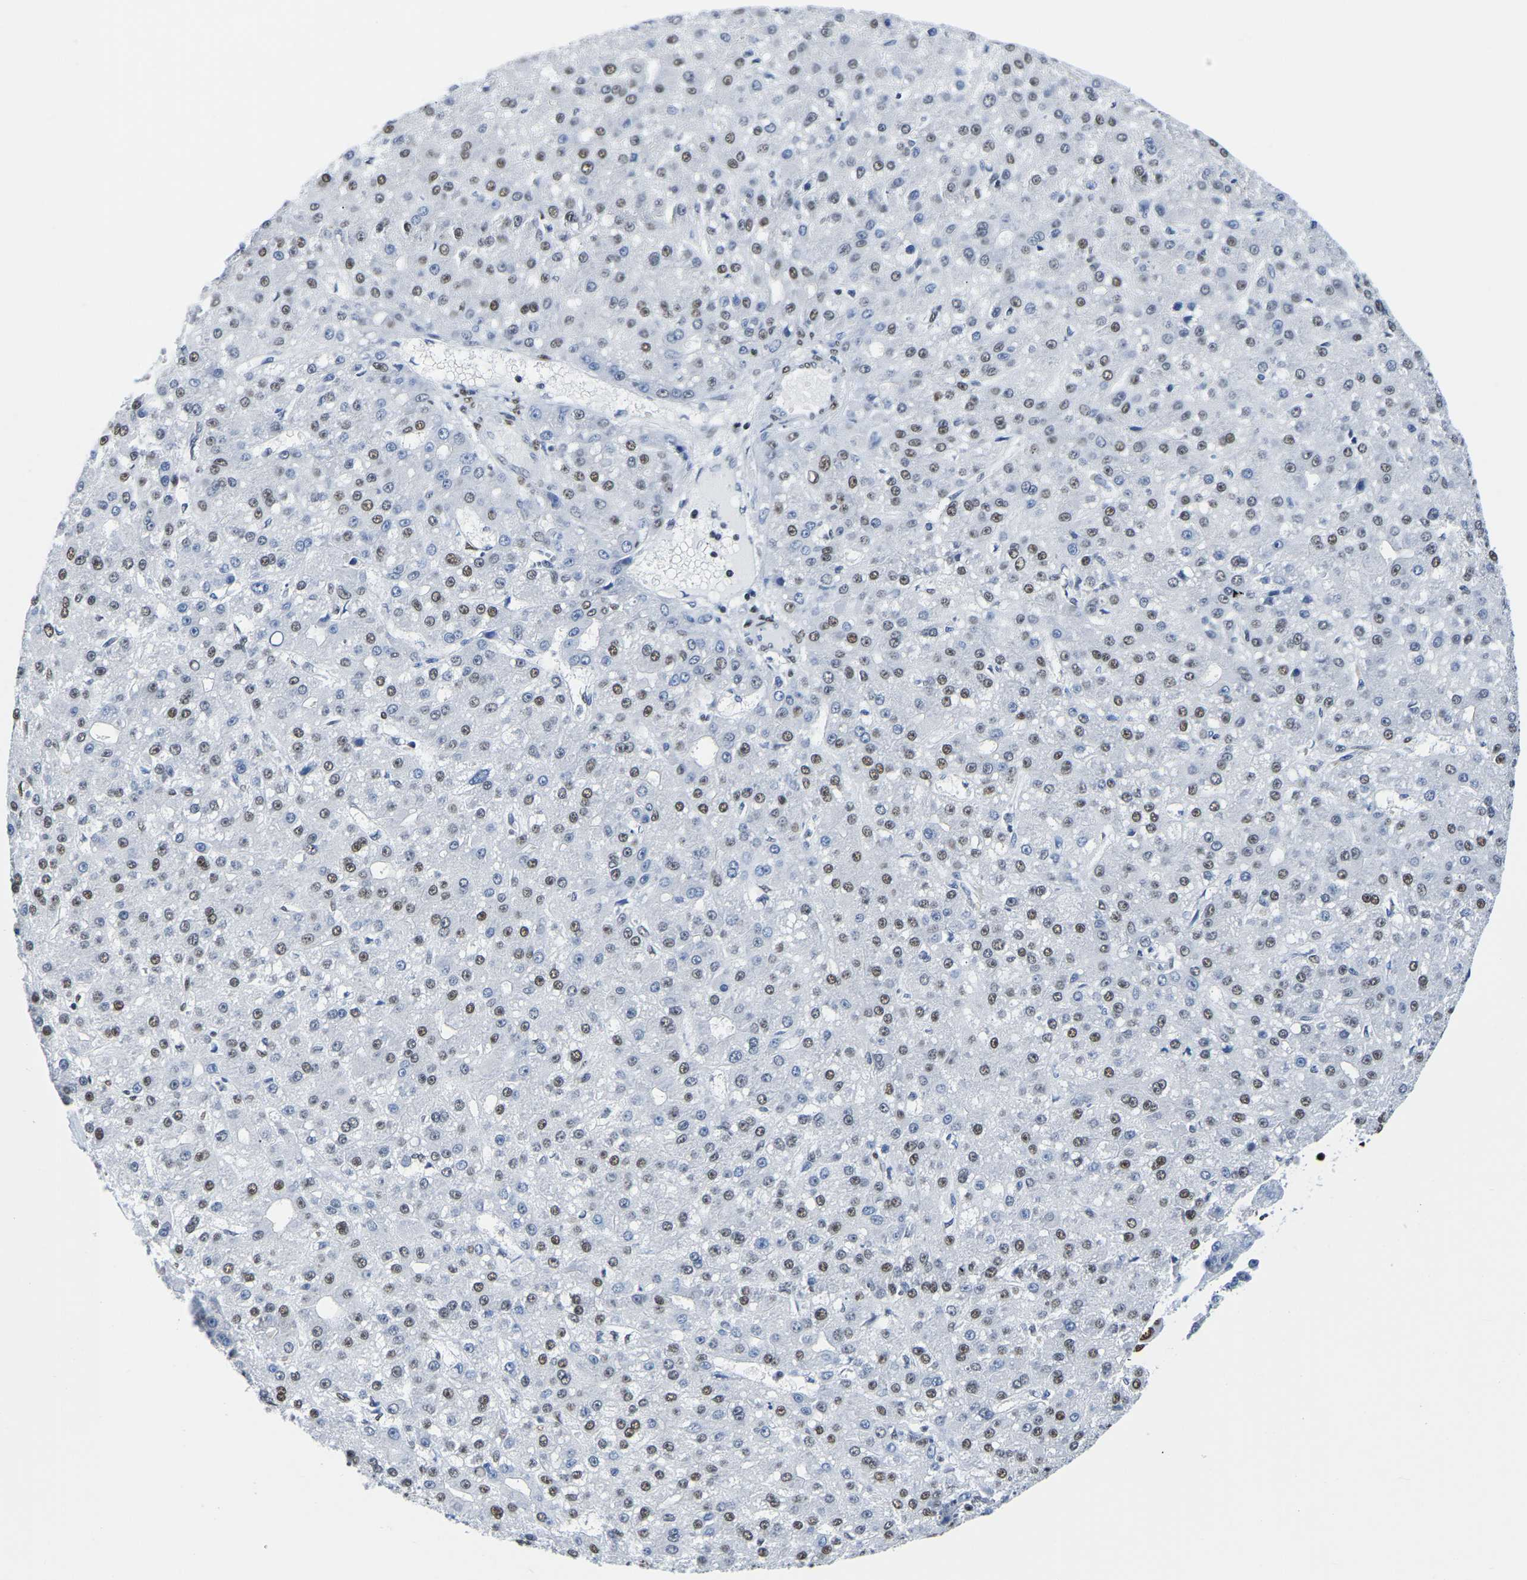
{"staining": {"intensity": "moderate", "quantity": "25%-75%", "location": "nuclear"}, "tissue": "liver cancer", "cell_type": "Tumor cells", "image_type": "cancer", "snomed": [{"axis": "morphology", "description": "Carcinoma, Hepatocellular, NOS"}, {"axis": "topography", "description": "Liver"}], "caption": "Immunohistochemistry (IHC) (DAB) staining of hepatocellular carcinoma (liver) reveals moderate nuclear protein staining in about 25%-75% of tumor cells.", "gene": "UBA1", "patient": {"sex": "male", "age": 67}}